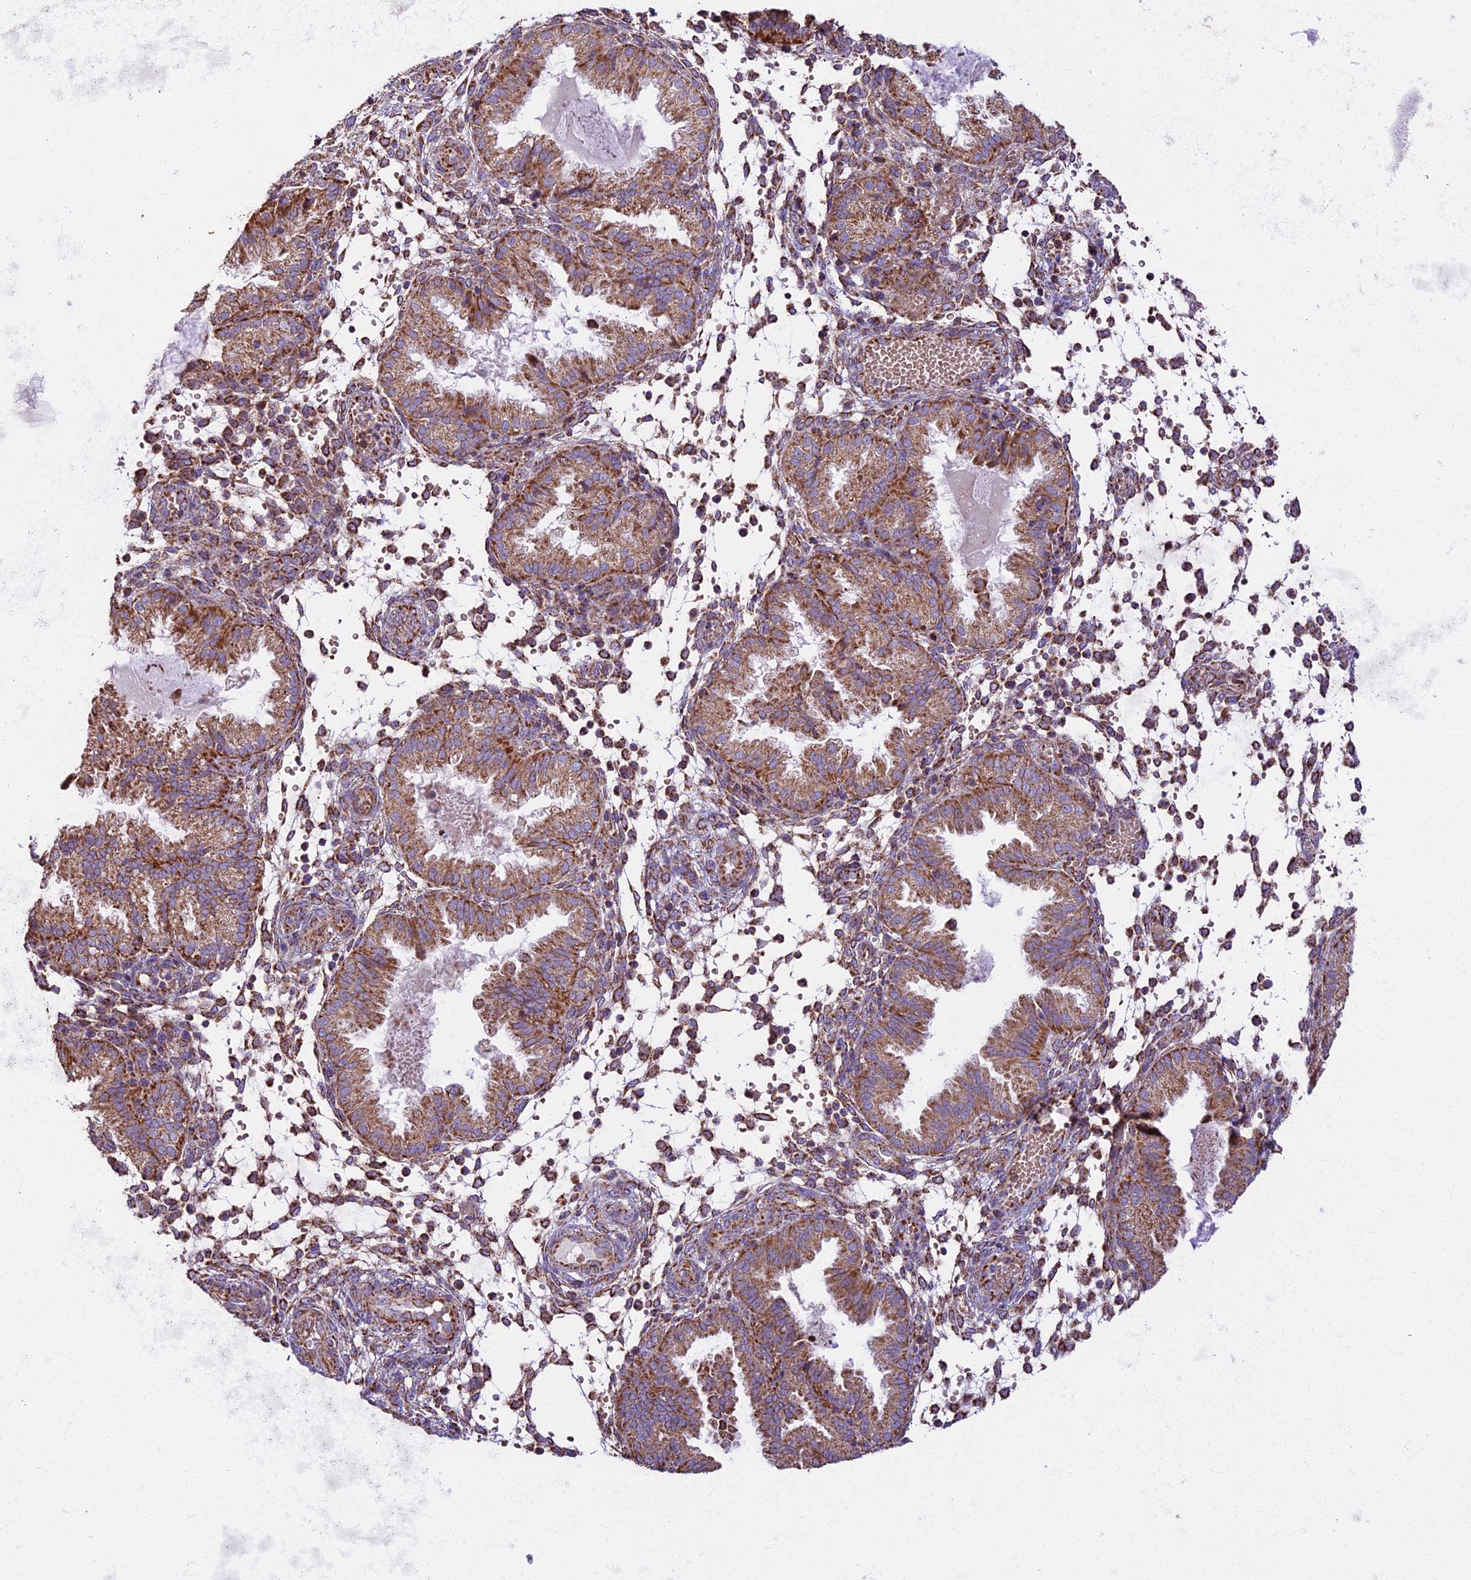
{"staining": {"intensity": "moderate", "quantity": ">75%", "location": "cytoplasmic/membranous"}, "tissue": "endometrium", "cell_type": "Cells in endometrial stroma", "image_type": "normal", "snomed": [{"axis": "morphology", "description": "Normal tissue, NOS"}, {"axis": "topography", "description": "Endometrium"}], "caption": "Immunohistochemistry (IHC) photomicrograph of normal endometrium stained for a protein (brown), which demonstrates medium levels of moderate cytoplasmic/membranous staining in approximately >75% of cells in endometrial stroma.", "gene": "NDUFA8", "patient": {"sex": "female", "age": 33}}